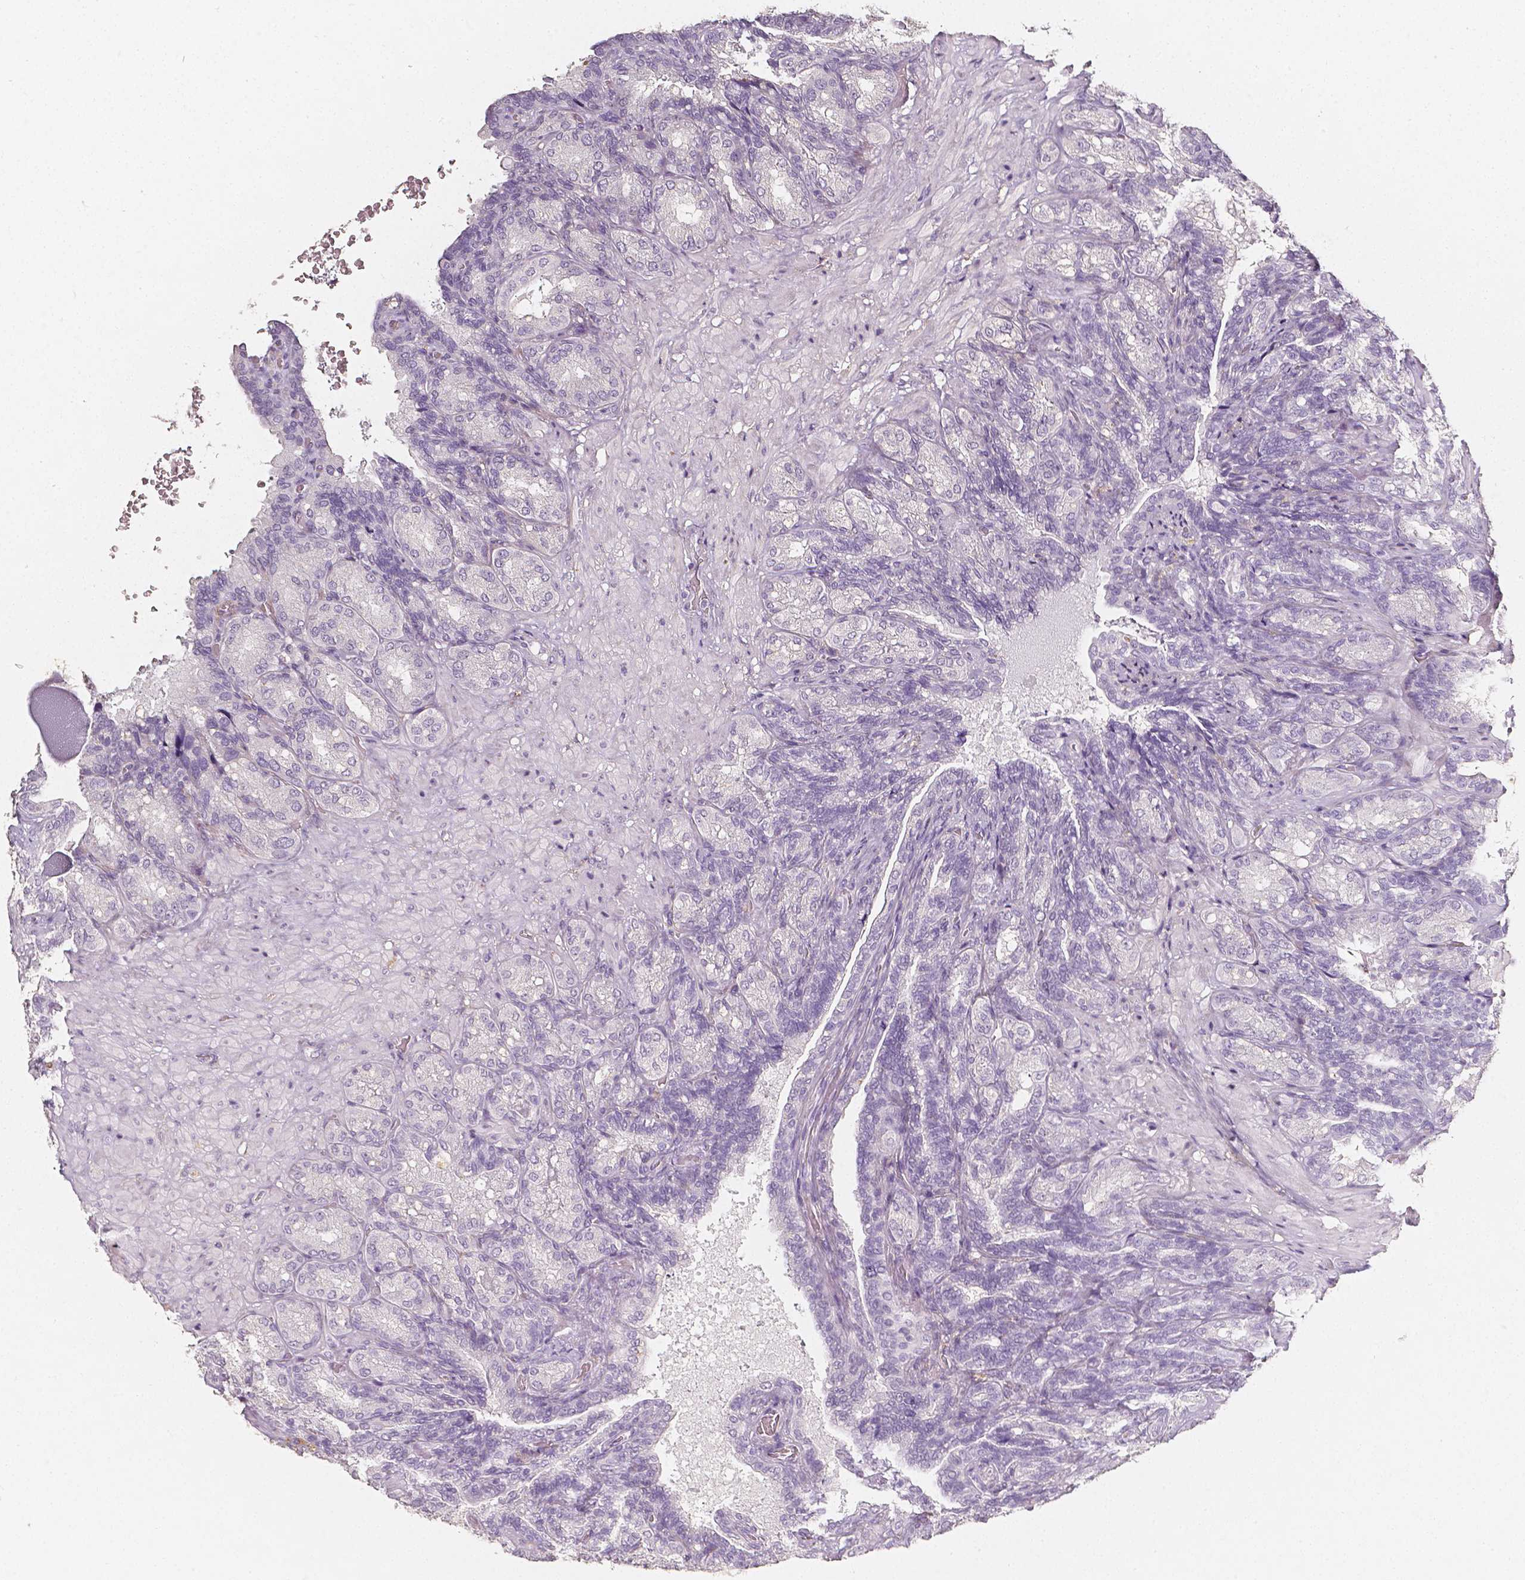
{"staining": {"intensity": "negative", "quantity": "none", "location": "none"}, "tissue": "seminal vesicle", "cell_type": "Glandular cells", "image_type": "normal", "snomed": [{"axis": "morphology", "description": "Normal tissue, NOS"}, {"axis": "topography", "description": "Seminal veicle"}], "caption": "IHC micrograph of benign seminal vesicle stained for a protein (brown), which reveals no staining in glandular cells.", "gene": "THY1", "patient": {"sex": "male", "age": 68}}